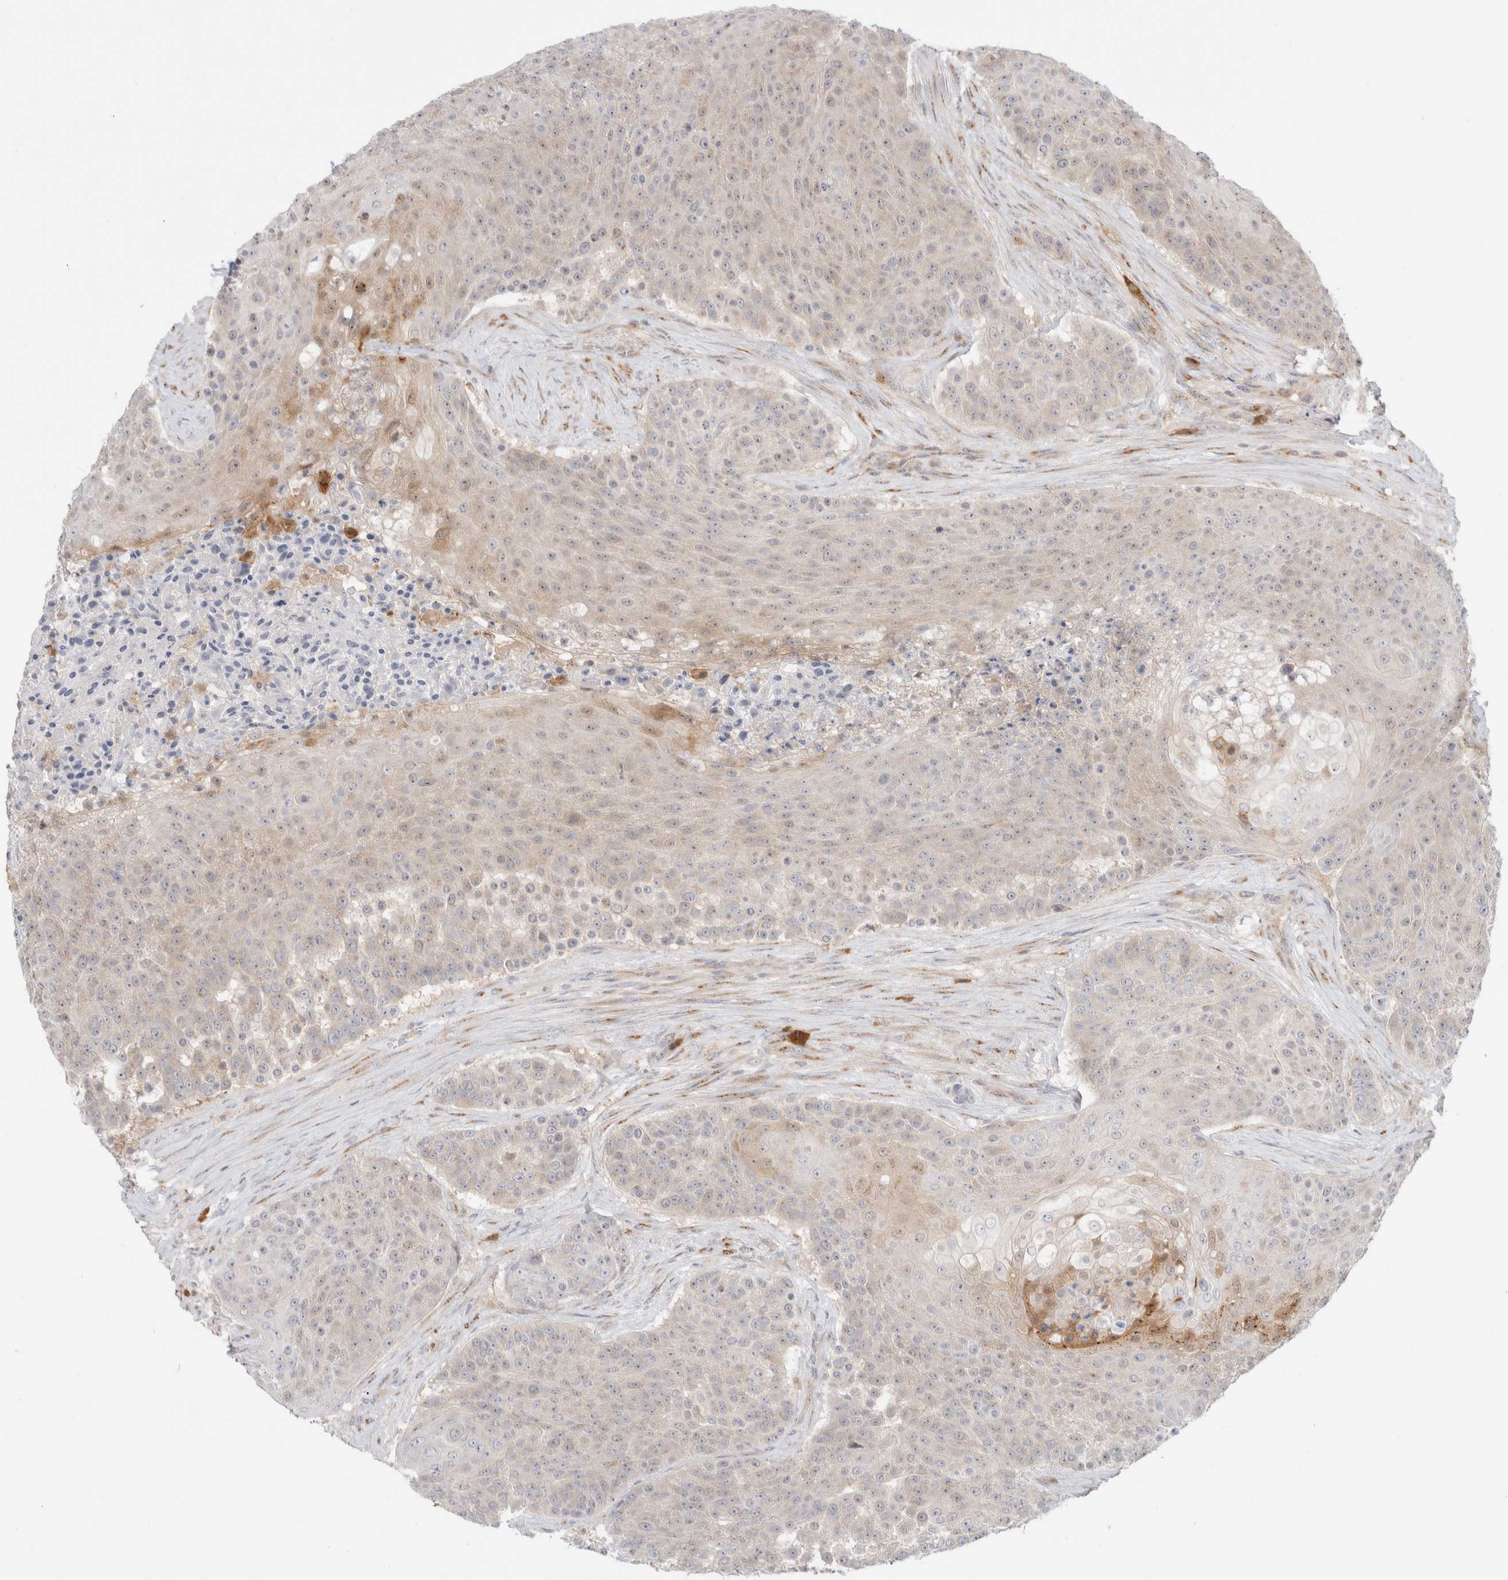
{"staining": {"intensity": "weak", "quantity": "<25%", "location": "cytoplasmic/membranous"}, "tissue": "urothelial cancer", "cell_type": "Tumor cells", "image_type": "cancer", "snomed": [{"axis": "morphology", "description": "Urothelial carcinoma, High grade"}, {"axis": "topography", "description": "Urinary bladder"}], "caption": "DAB (3,3'-diaminobenzidine) immunohistochemical staining of human urothelial carcinoma (high-grade) displays no significant expression in tumor cells.", "gene": "EFCAB13", "patient": {"sex": "female", "age": 63}}